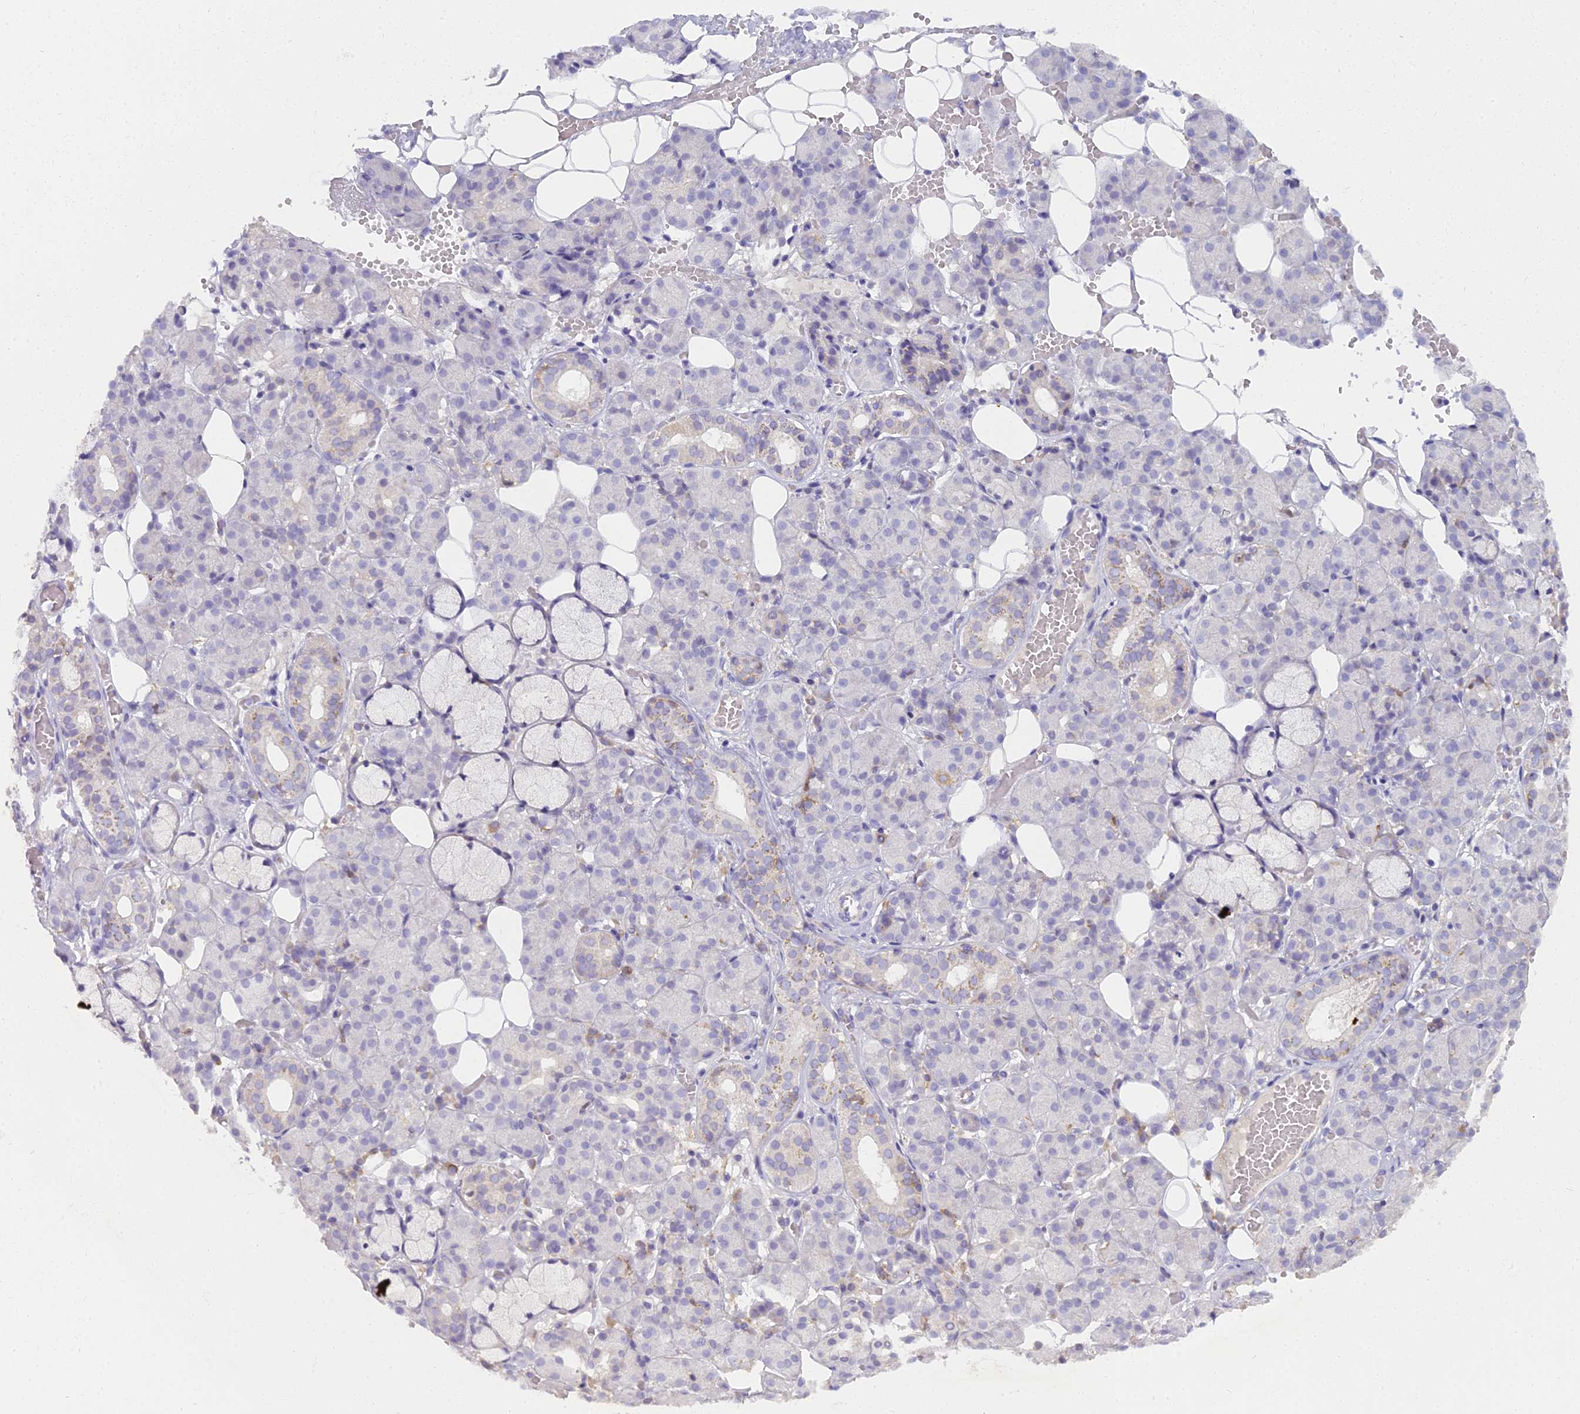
{"staining": {"intensity": "weak", "quantity": "<25%", "location": "cytoplasmic/membranous"}, "tissue": "salivary gland", "cell_type": "Glandular cells", "image_type": "normal", "snomed": [{"axis": "morphology", "description": "Normal tissue, NOS"}, {"axis": "topography", "description": "Salivary gland"}], "caption": "Immunohistochemistry (IHC) micrograph of unremarkable salivary gland: salivary gland stained with DAB demonstrates no significant protein expression in glandular cells. The staining was performed using DAB (3,3'-diaminobenzidine) to visualize the protein expression in brown, while the nuclei were stained in blue with hematoxylin (Magnification: 20x).", "gene": "BLNK", "patient": {"sex": "male", "age": 63}}